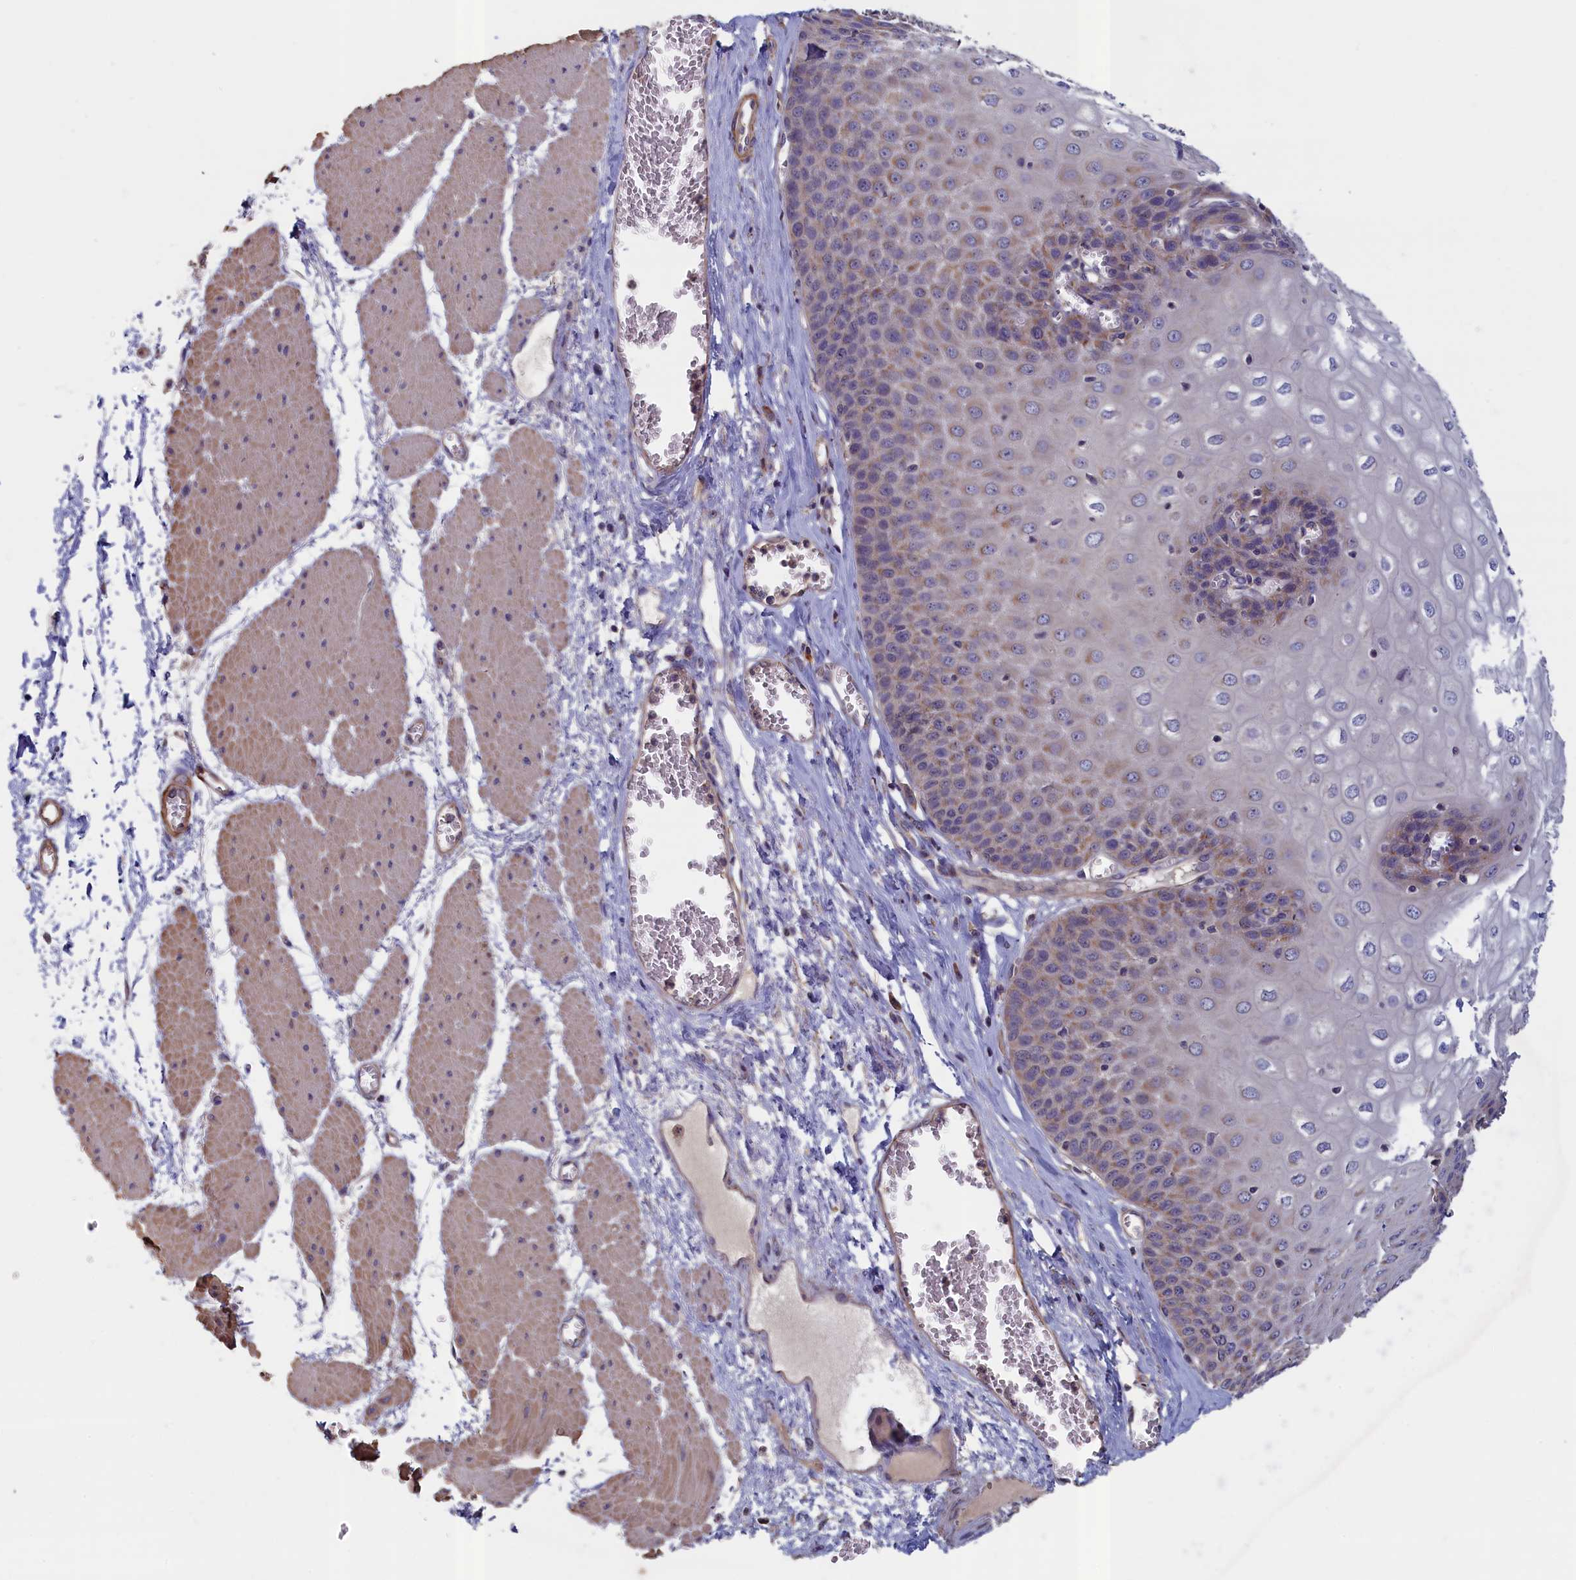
{"staining": {"intensity": "weak", "quantity": "25%-75%", "location": "cytoplasmic/membranous"}, "tissue": "esophagus", "cell_type": "Squamous epithelial cells", "image_type": "normal", "snomed": [{"axis": "morphology", "description": "Normal tissue, NOS"}, {"axis": "topography", "description": "Esophagus"}], "caption": "Benign esophagus demonstrates weak cytoplasmic/membranous staining in about 25%-75% of squamous epithelial cells, visualized by immunohistochemistry. Nuclei are stained in blue.", "gene": "ANKRD2", "patient": {"sex": "male", "age": 60}}